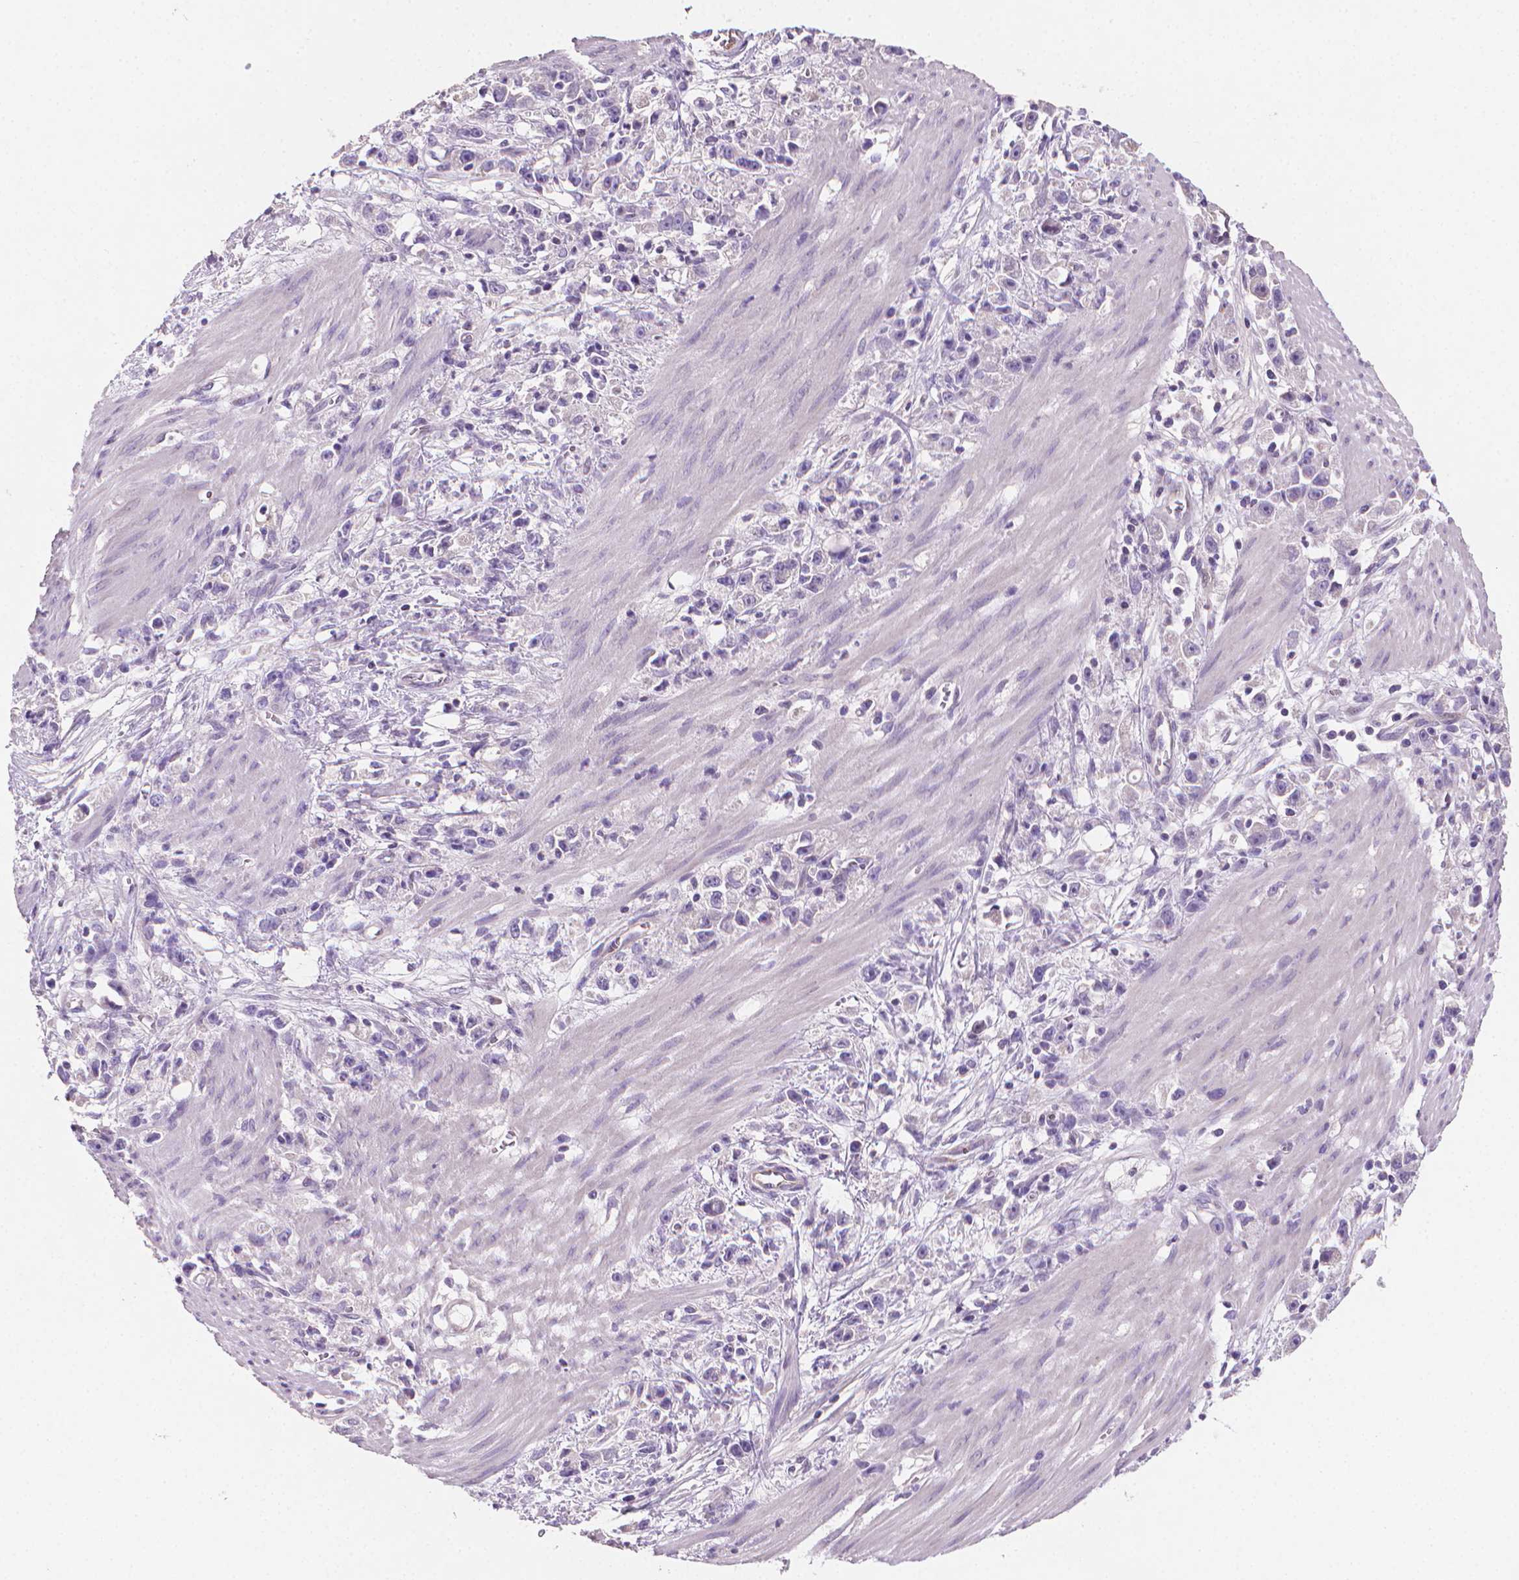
{"staining": {"intensity": "negative", "quantity": "none", "location": "none"}, "tissue": "stomach cancer", "cell_type": "Tumor cells", "image_type": "cancer", "snomed": [{"axis": "morphology", "description": "Adenocarcinoma, NOS"}, {"axis": "topography", "description": "Stomach"}], "caption": "Tumor cells show no significant protein expression in stomach cancer.", "gene": "CLXN", "patient": {"sex": "female", "age": 59}}